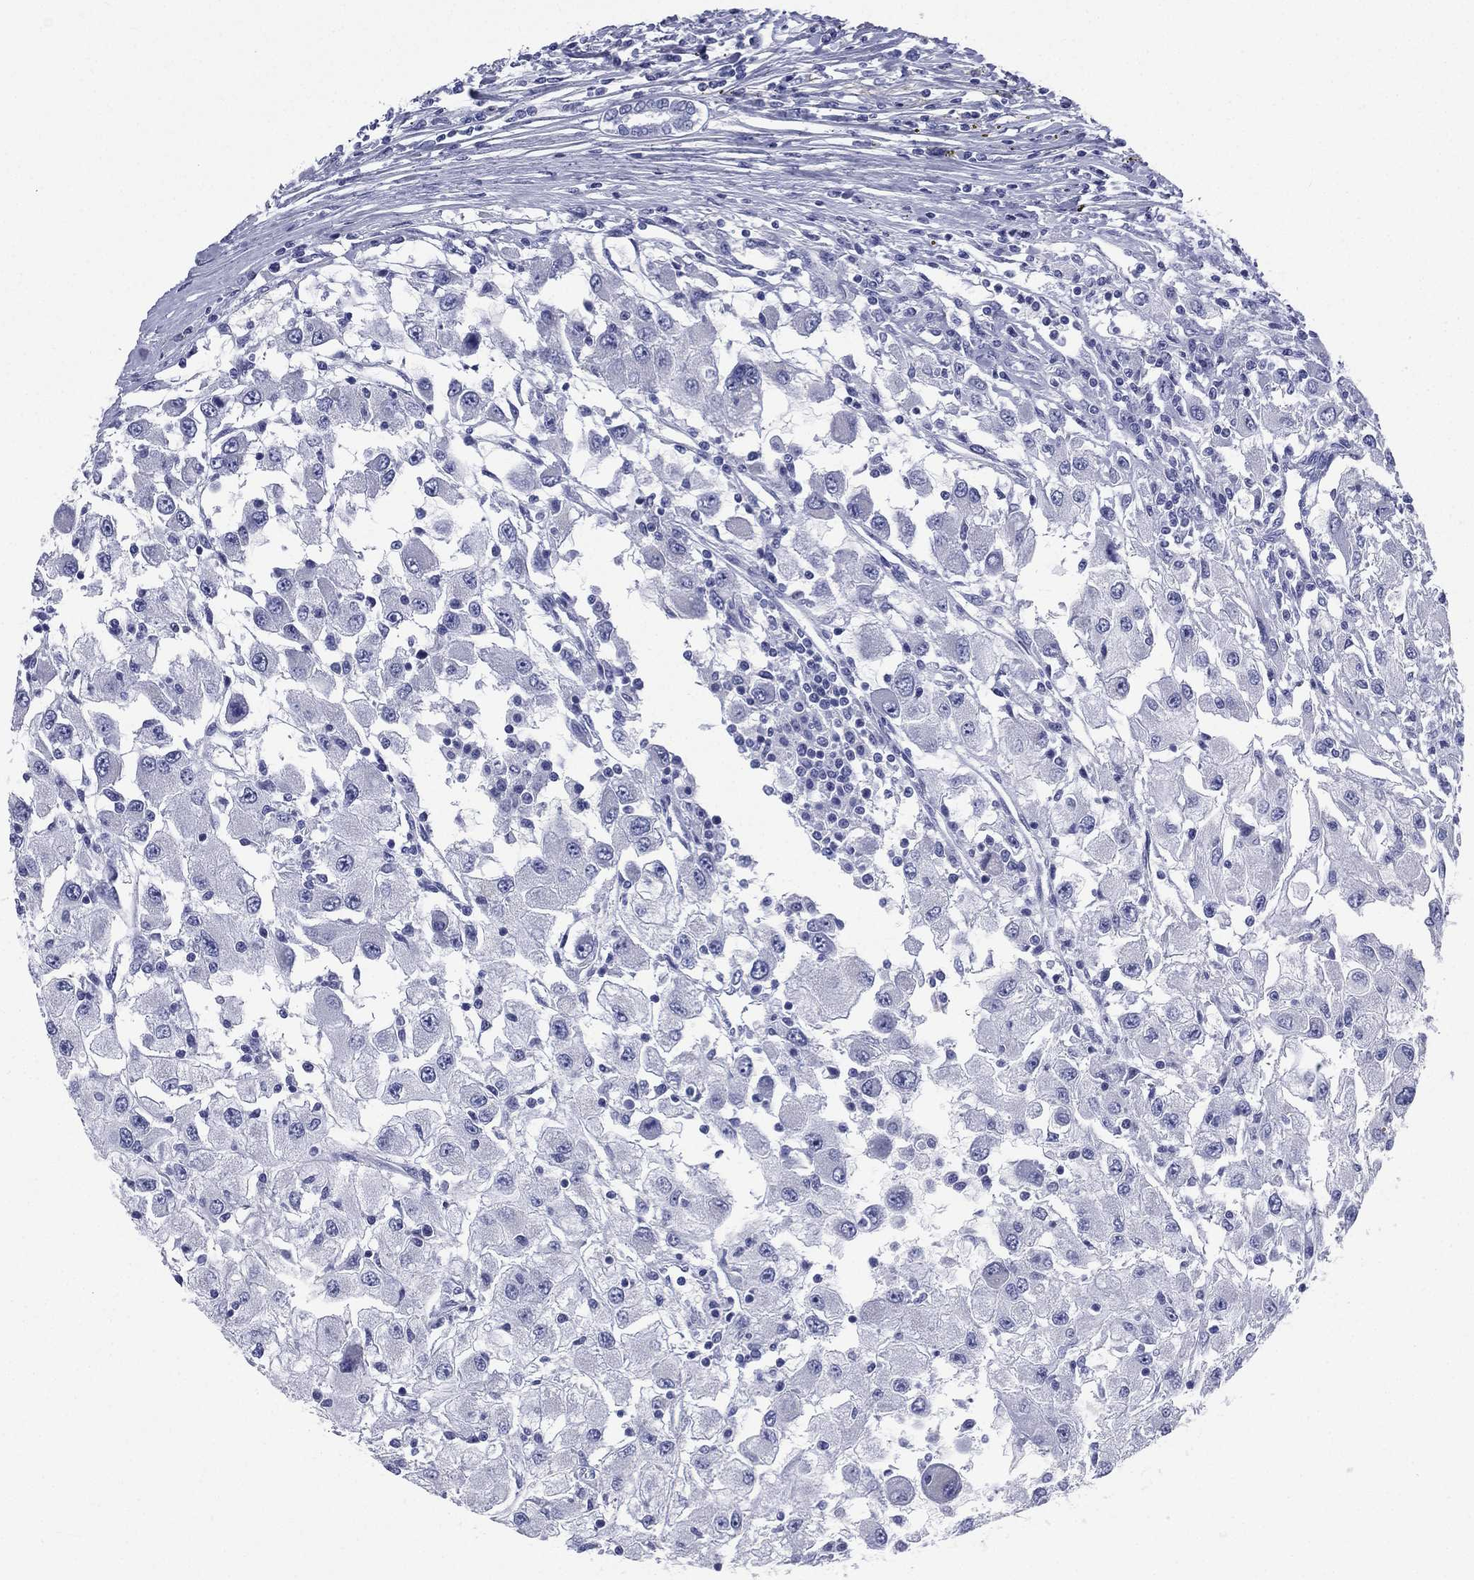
{"staining": {"intensity": "negative", "quantity": "none", "location": "none"}, "tissue": "renal cancer", "cell_type": "Tumor cells", "image_type": "cancer", "snomed": [{"axis": "morphology", "description": "Adenocarcinoma, NOS"}, {"axis": "topography", "description": "Kidney"}], "caption": "A high-resolution photomicrograph shows IHC staining of renal cancer (adenocarcinoma), which demonstrates no significant expression in tumor cells.", "gene": "FCER2", "patient": {"sex": "female", "age": 67}}